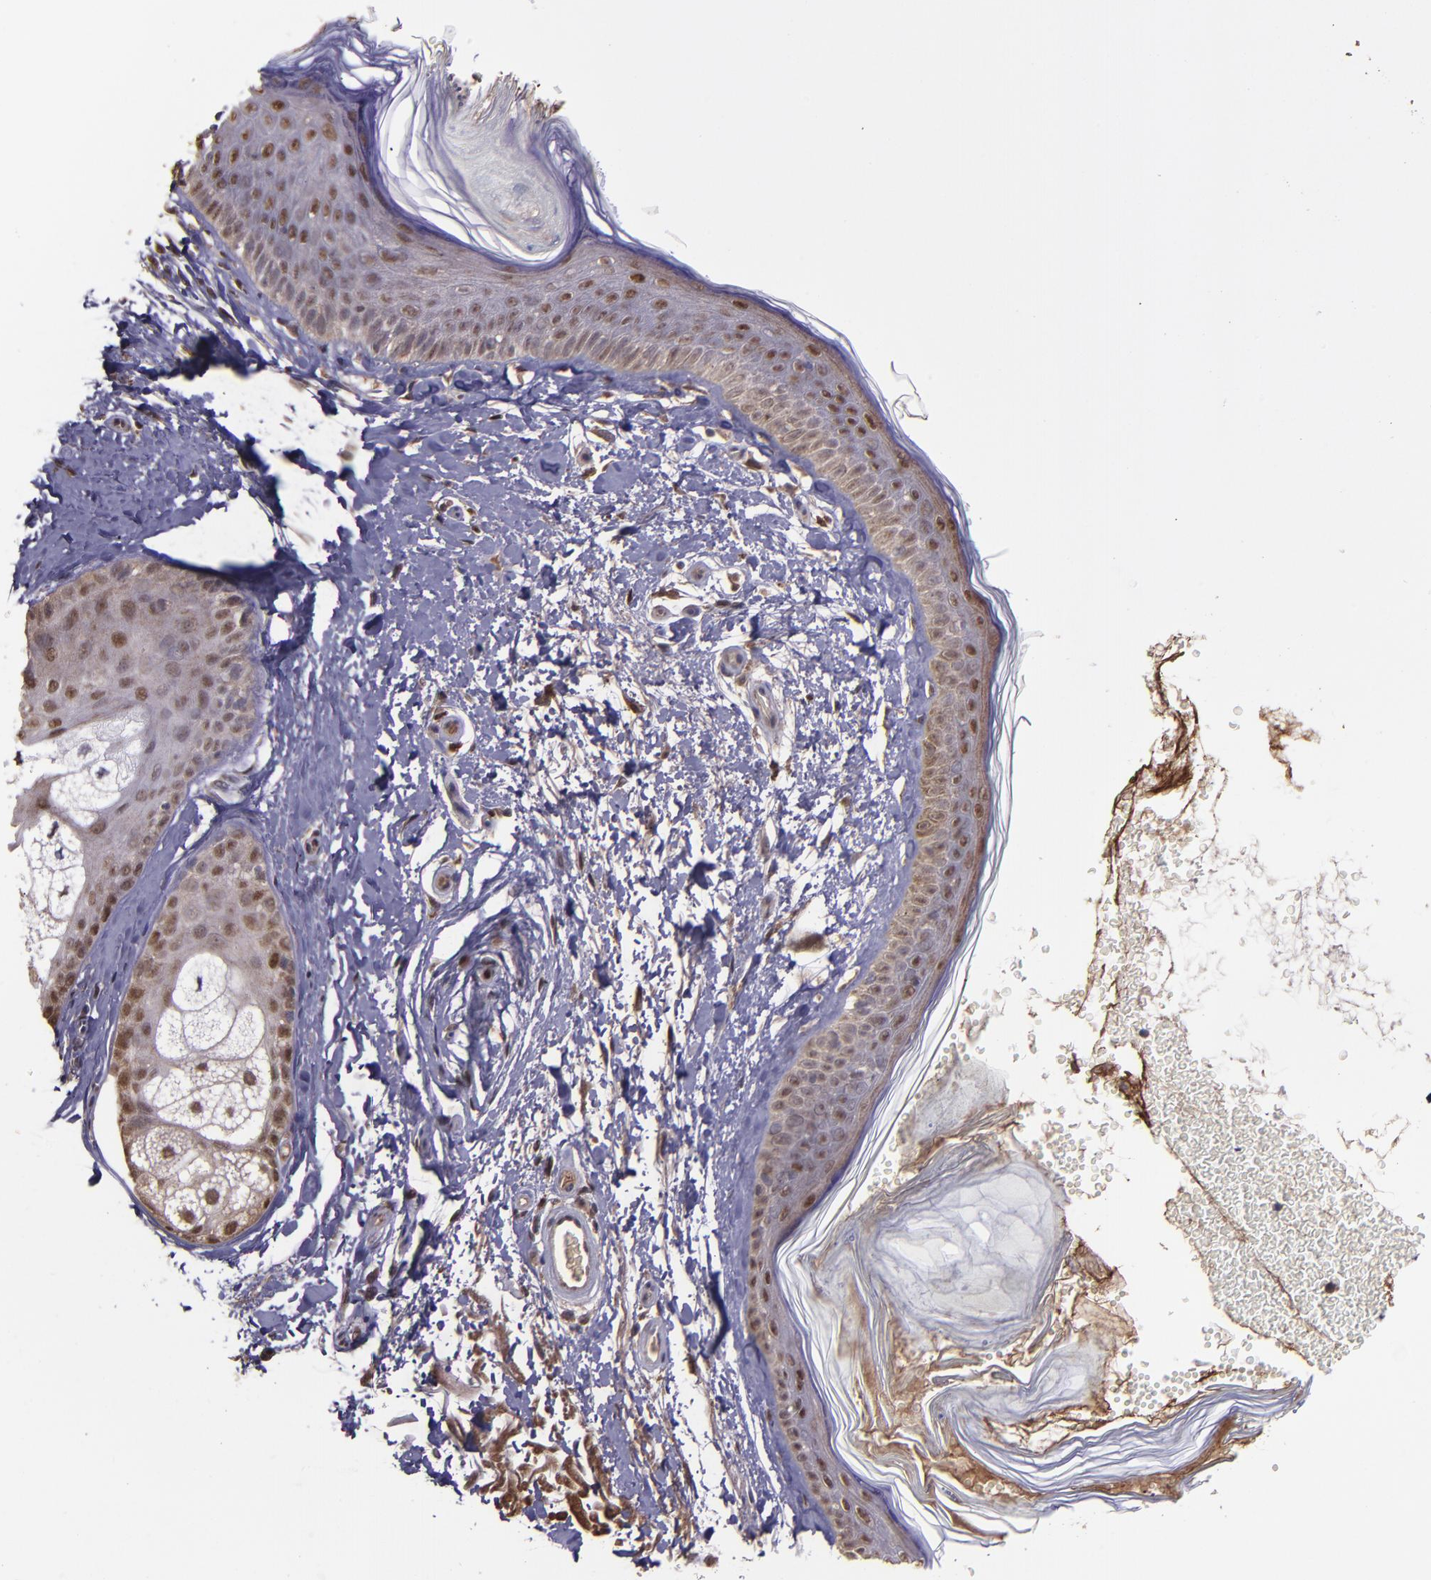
{"staining": {"intensity": "moderate", "quantity": ">75%", "location": "nuclear"}, "tissue": "skin", "cell_type": "Fibroblasts", "image_type": "normal", "snomed": [{"axis": "morphology", "description": "Normal tissue, NOS"}, {"axis": "topography", "description": "Skin"}], "caption": "Normal skin demonstrates moderate nuclear expression in approximately >75% of fibroblasts.", "gene": "SERPINF2", "patient": {"sex": "male", "age": 63}}